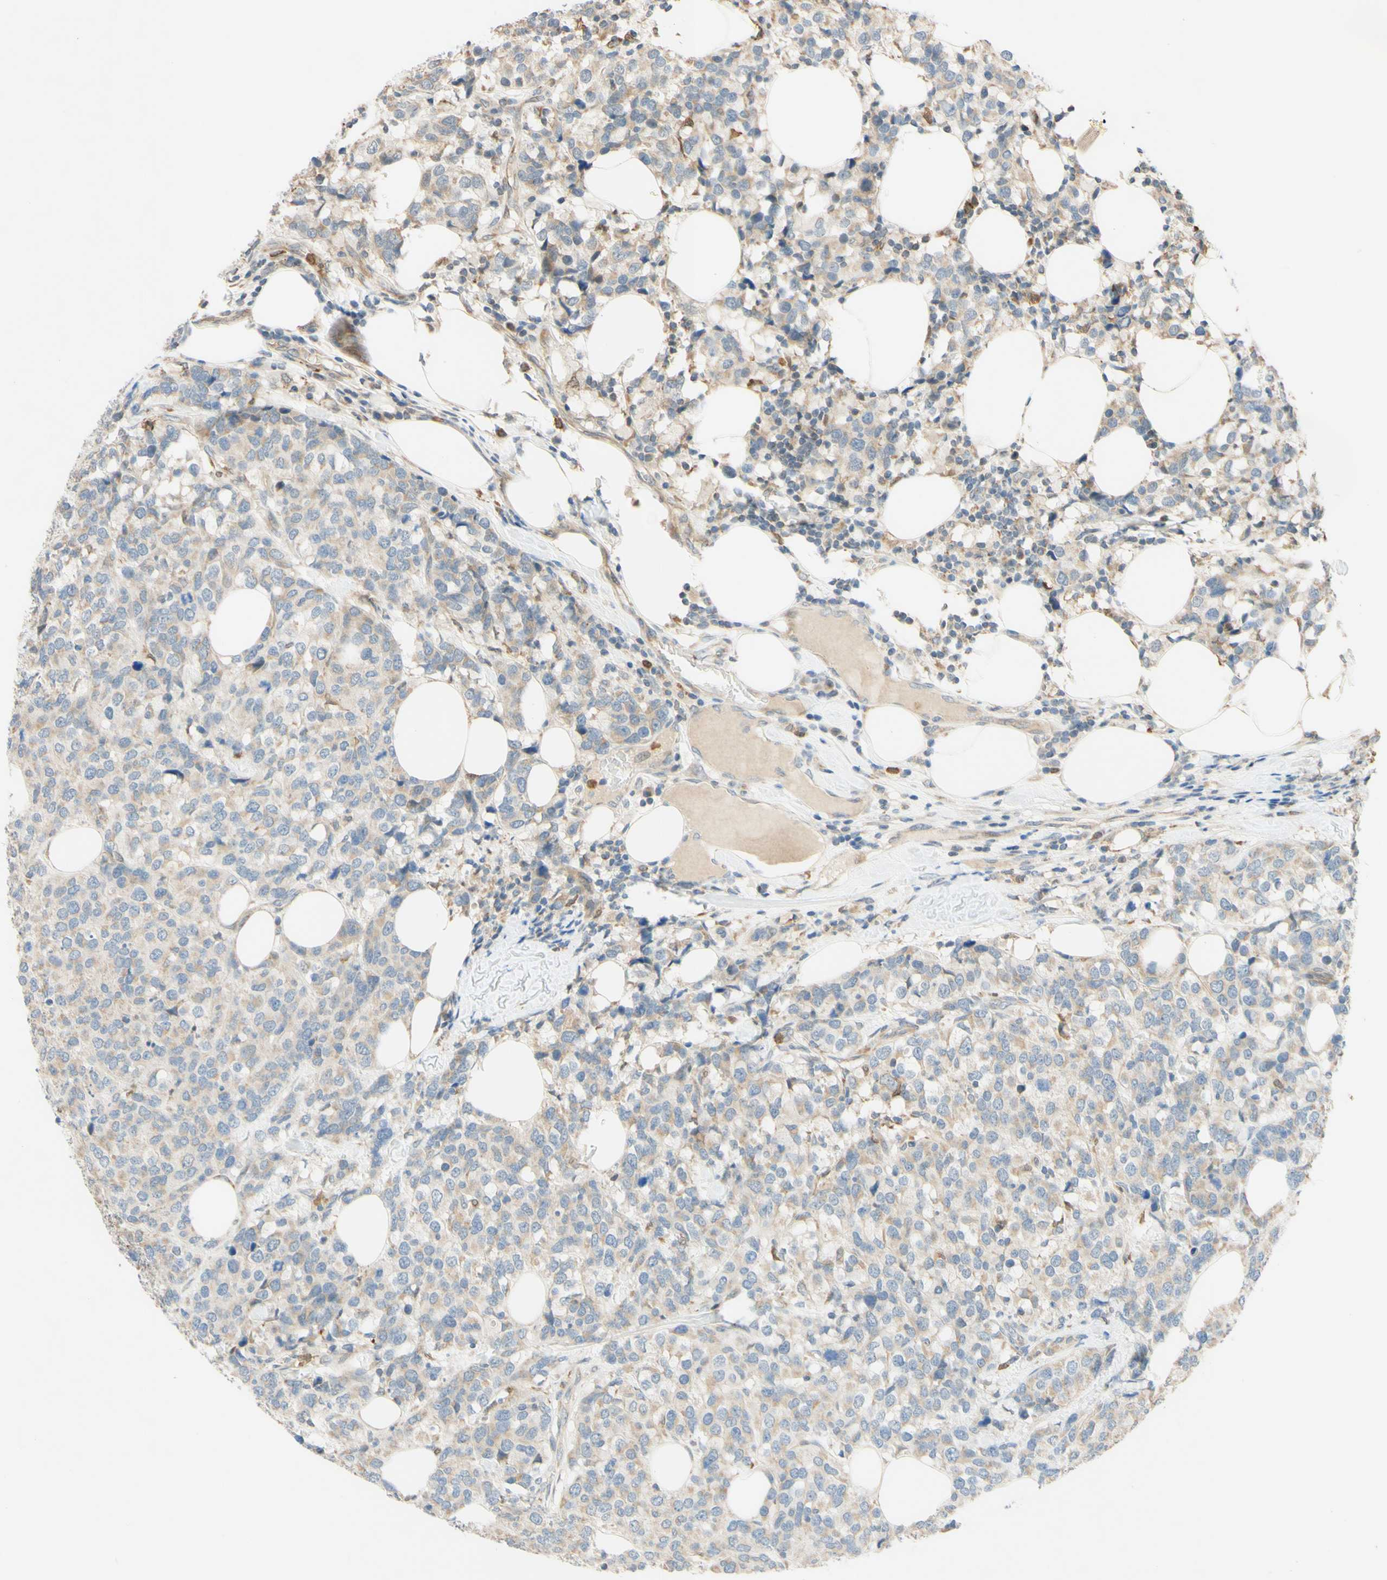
{"staining": {"intensity": "weak", "quantity": ">75%", "location": "cytoplasmic/membranous"}, "tissue": "breast cancer", "cell_type": "Tumor cells", "image_type": "cancer", "snomed": [{"axis": "morphology", "description": "Lobular carcinoma"}, {"axis": "topography", "description": "Breast"}], "caption": "Immunohistochemistry (DAB (3,3'-diaminobenzidine)) staining of breast cancer (lobular carcinoma) demonstrates weak cytoplasmic/membranous protein expression in approximately >75% of tumor cells.", "gene": "GATA1", "patient": {"sex": "female", "age": 59}}